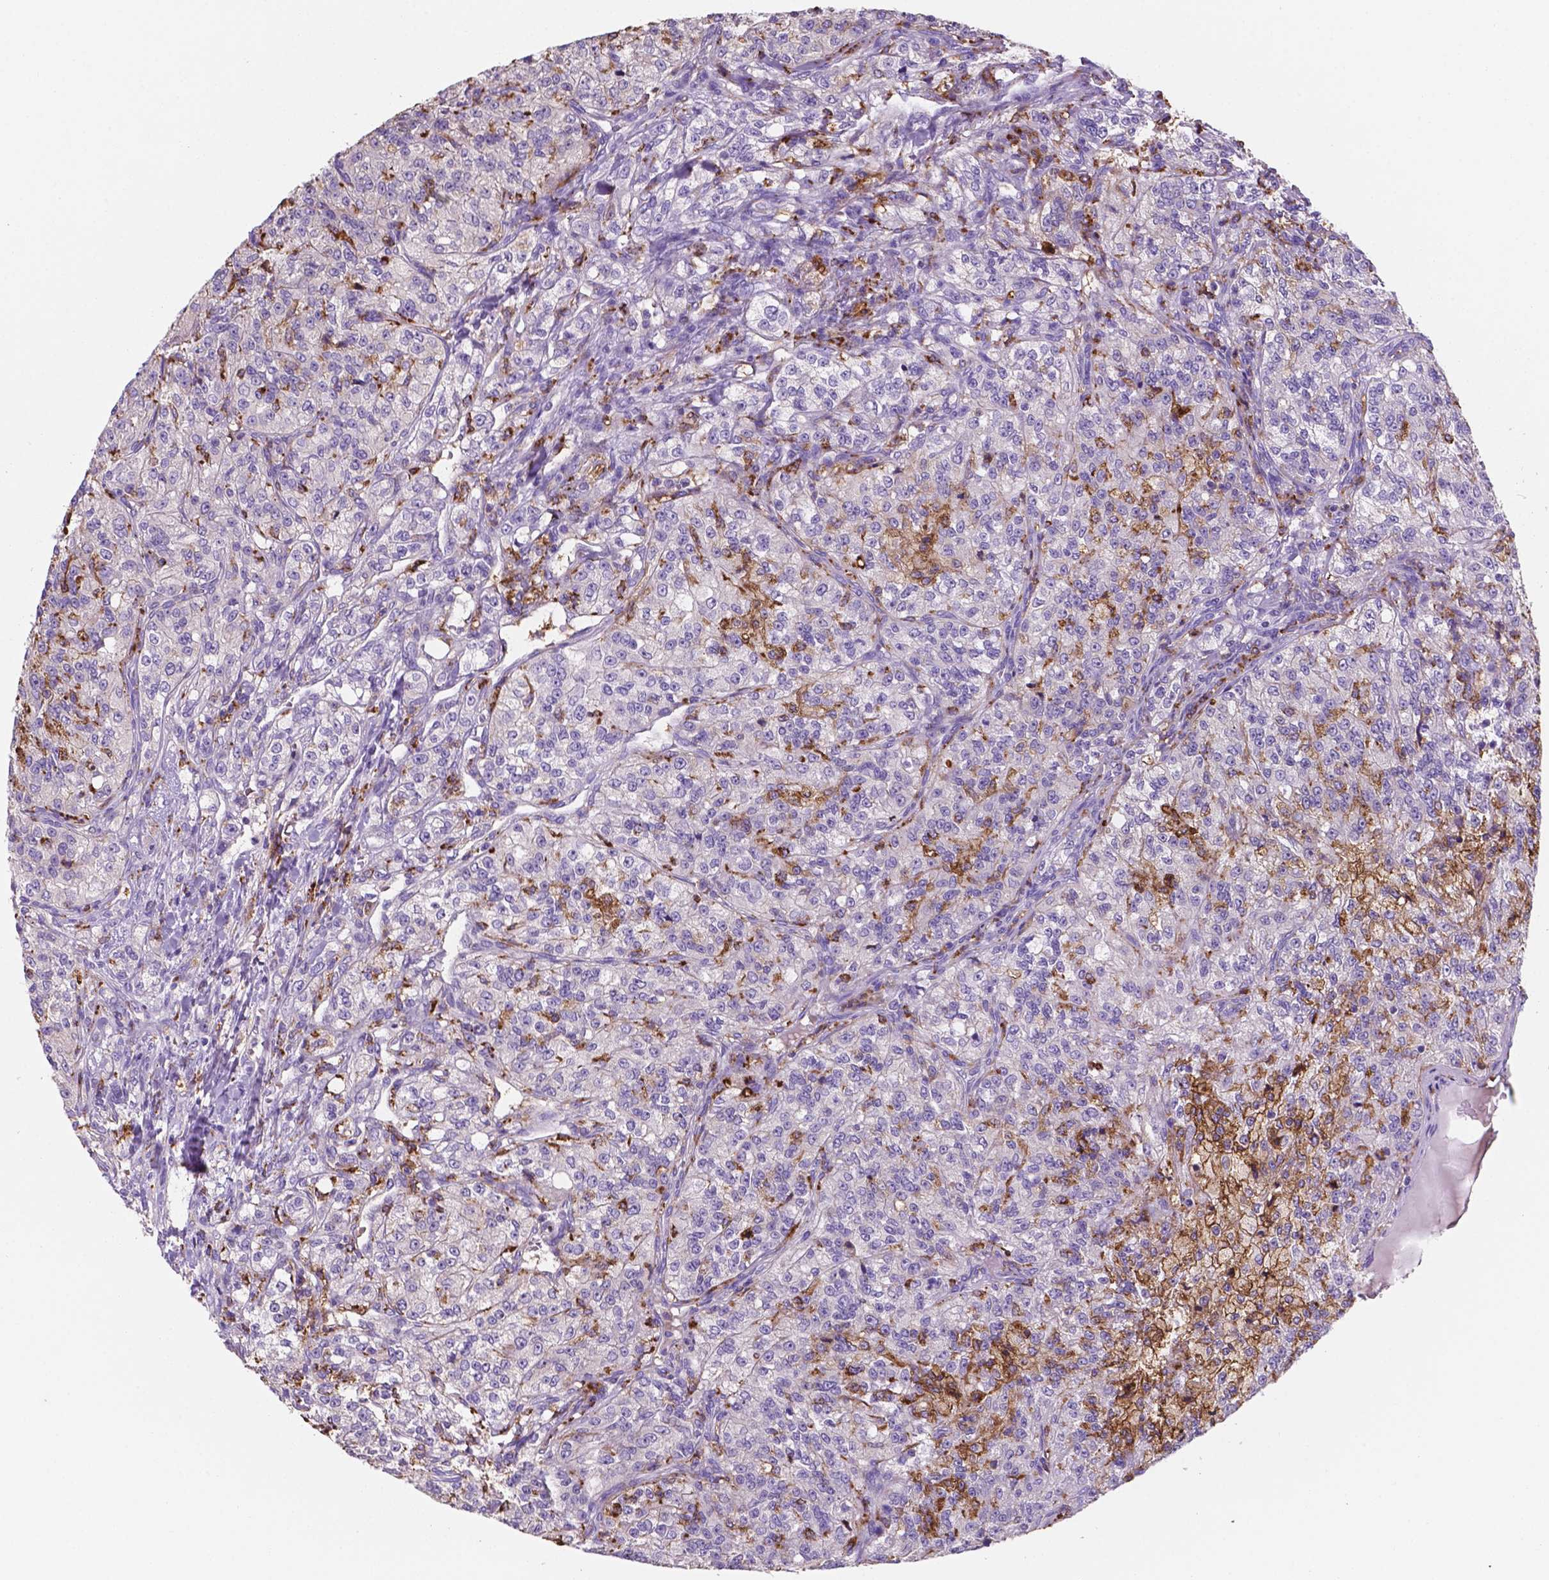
{"staining": {"intensity": "negative", "quantity": "none", "location": "none"}, "tissue": "renal cancer", "cell_type": "Tumor cells", "image_type": "cancer", "snomed": [{"axis": "morphology", "description": "Adenocarcinoma, NOS"}, {"axis": "topography", "description": "Kidney"}], "caption": "This is a image of immunohistochemistry (IHC) staining of renal cancer, which shows no expression in tumor cells. (Immunohistochemistry (ihc), brightfield microscopy, high magnification).", "gene": "MKRN2OS", "patient": {"sex": "female", "age": 63}}